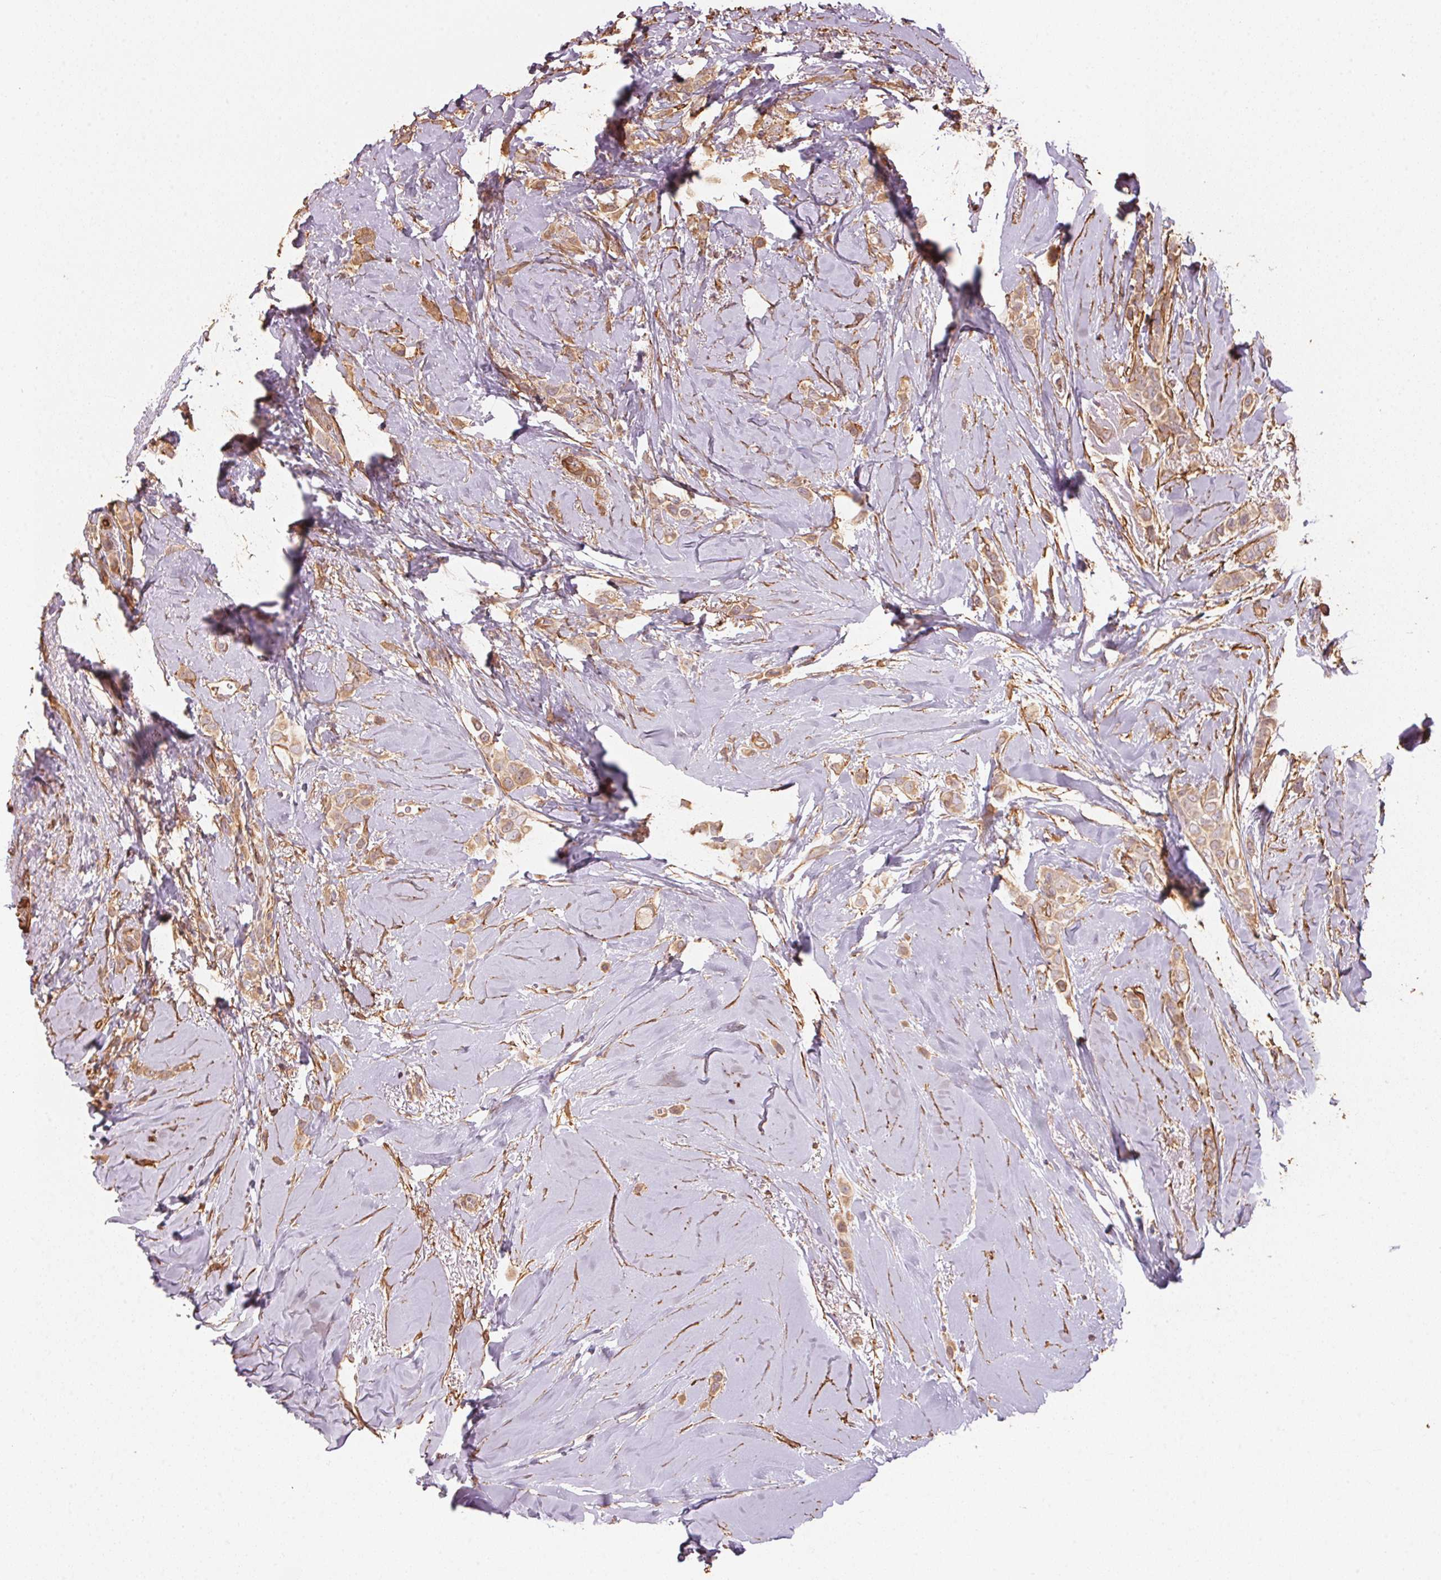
{"staining": {"intensity": "moderate", "quantity": ">75%", "location": "cytoplasmic/membranous"}, "tissue": "breast cancer", "cell_type": "Tumor cells", "image_type": "cancer", "snomed": [{"axis": "morphology", "description": "Lobular carcinoma"}, {"axis": "topography", "description": "Breast"}], "caption": "Breast cancer was stained to show a protein in brown. There is medium levels of moderate cytoplasmic/membranous positivity in about >75% of tumor cells. (DAB (3,3'-diaminobenzidine) IHC, brown staining for protein, blue staining for nuclei).", "gene": "QDPR", "patient": {"sex": "female", "age": 66}}